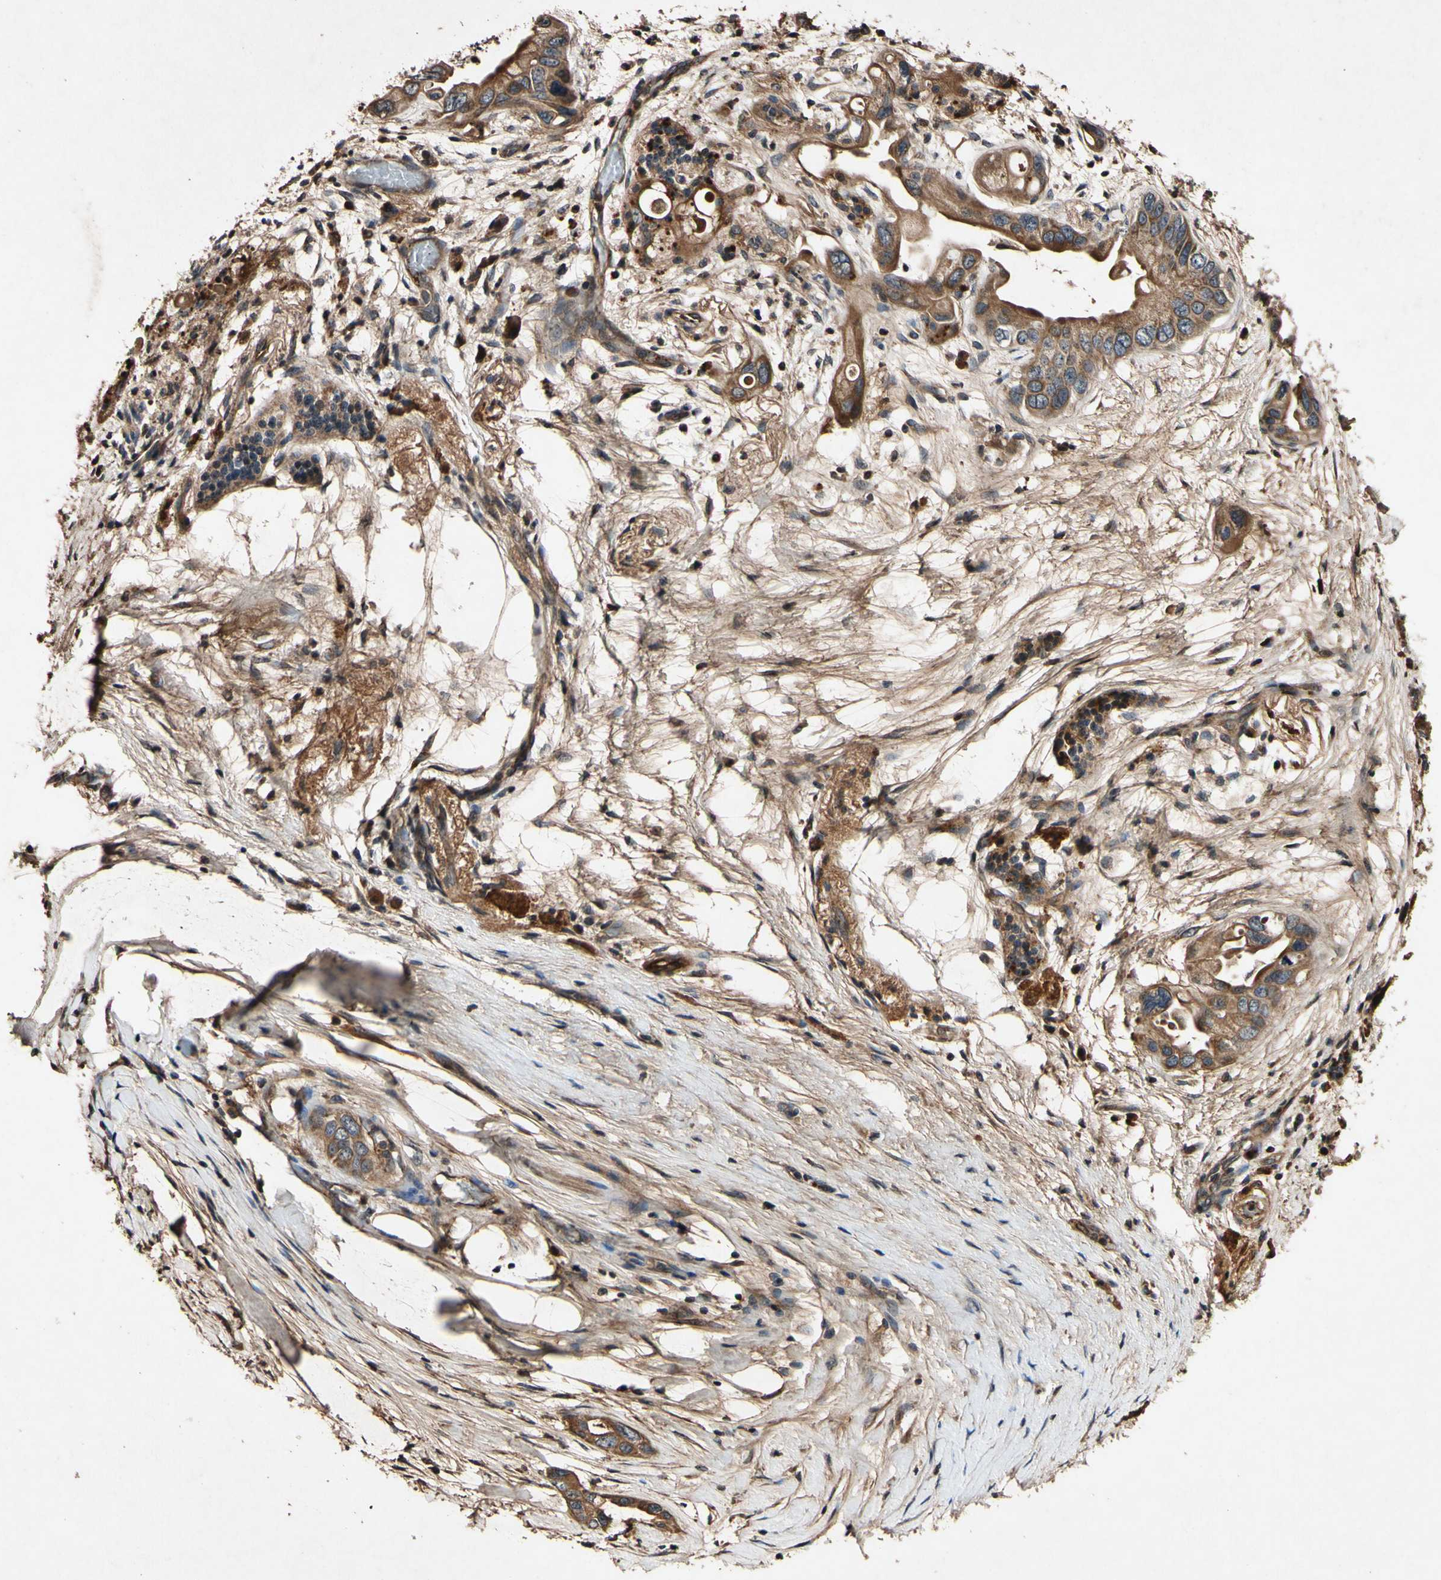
{"staining": {"intensity": "moderate", "quantity": ">75%", "location": "cytoplasmic/membranous"}, "tissue": "pancreatic cancer", "cell_type": "Tumor cells", "image_type": "cancer", "snomed": [{"axis": "morphology", "description": "Adenocarcinoma, NOS"}, {"axis": "topography", "description": "Pancreas"}], "caption": "This is an image of IHC staining of pancreatic cancer, which shows moderate positivity in the cytoplasmic/membranous of tumor cells.", "gene": "PLAT", "patient": {"sex": "female", "age": 77}}